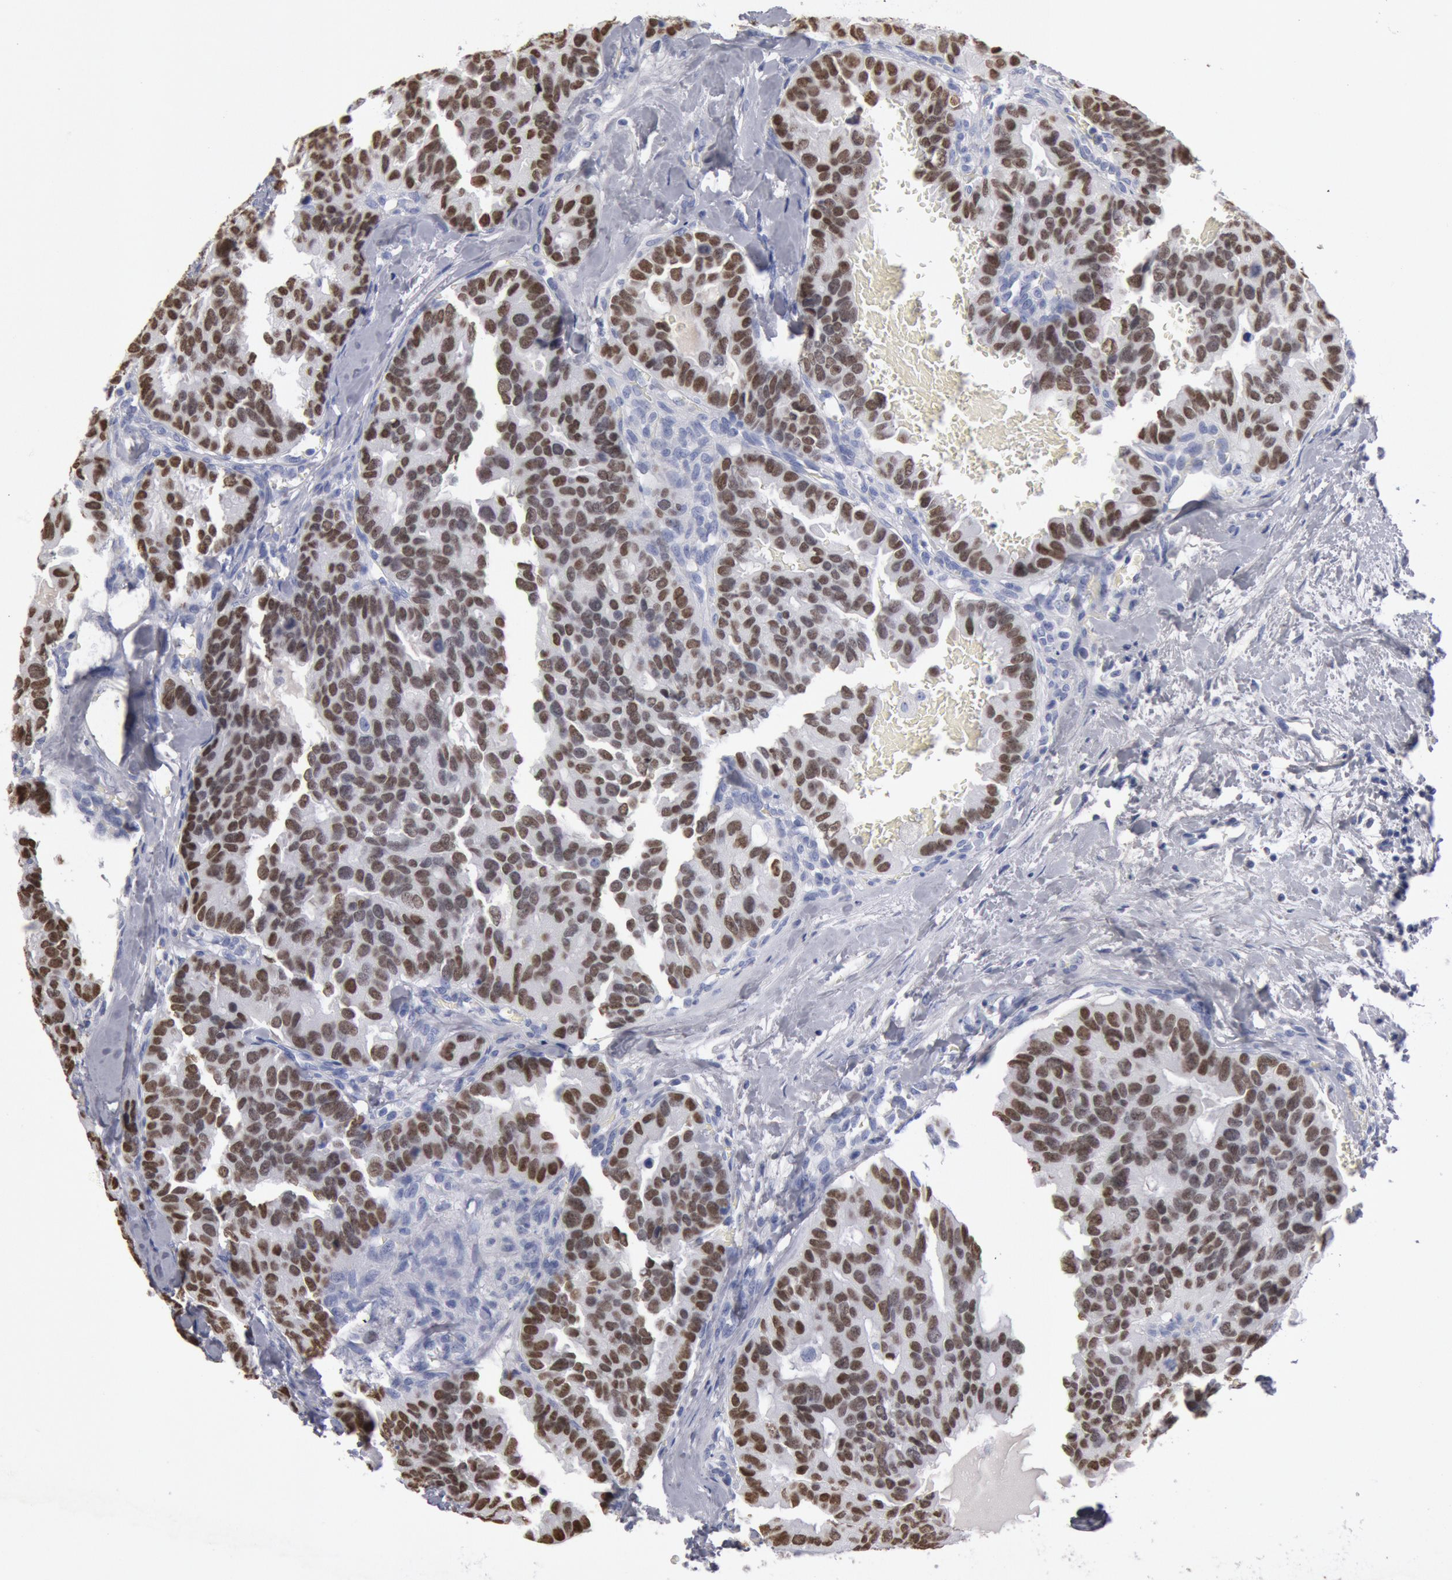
{"staining": {"intensity": "strong", "quantity": ">75%", "location": "nuclear"}, "tissue": "breast cancer", "cell_type": "Tumor cells", "image_type": "cancer", "snomed": [{"axis": "morphology", "description": "Duct carcinoma"}, {"axis": "topography", "description": "Breast"}], "caption": "Breast cancer (intraductal carcinoma) stained with a brown dye exhibits strong nuclear positive staining in approximately >75% of tumor cells.", "gene": "FOXA2", "patient": {"sex": "female", "age": 69}}